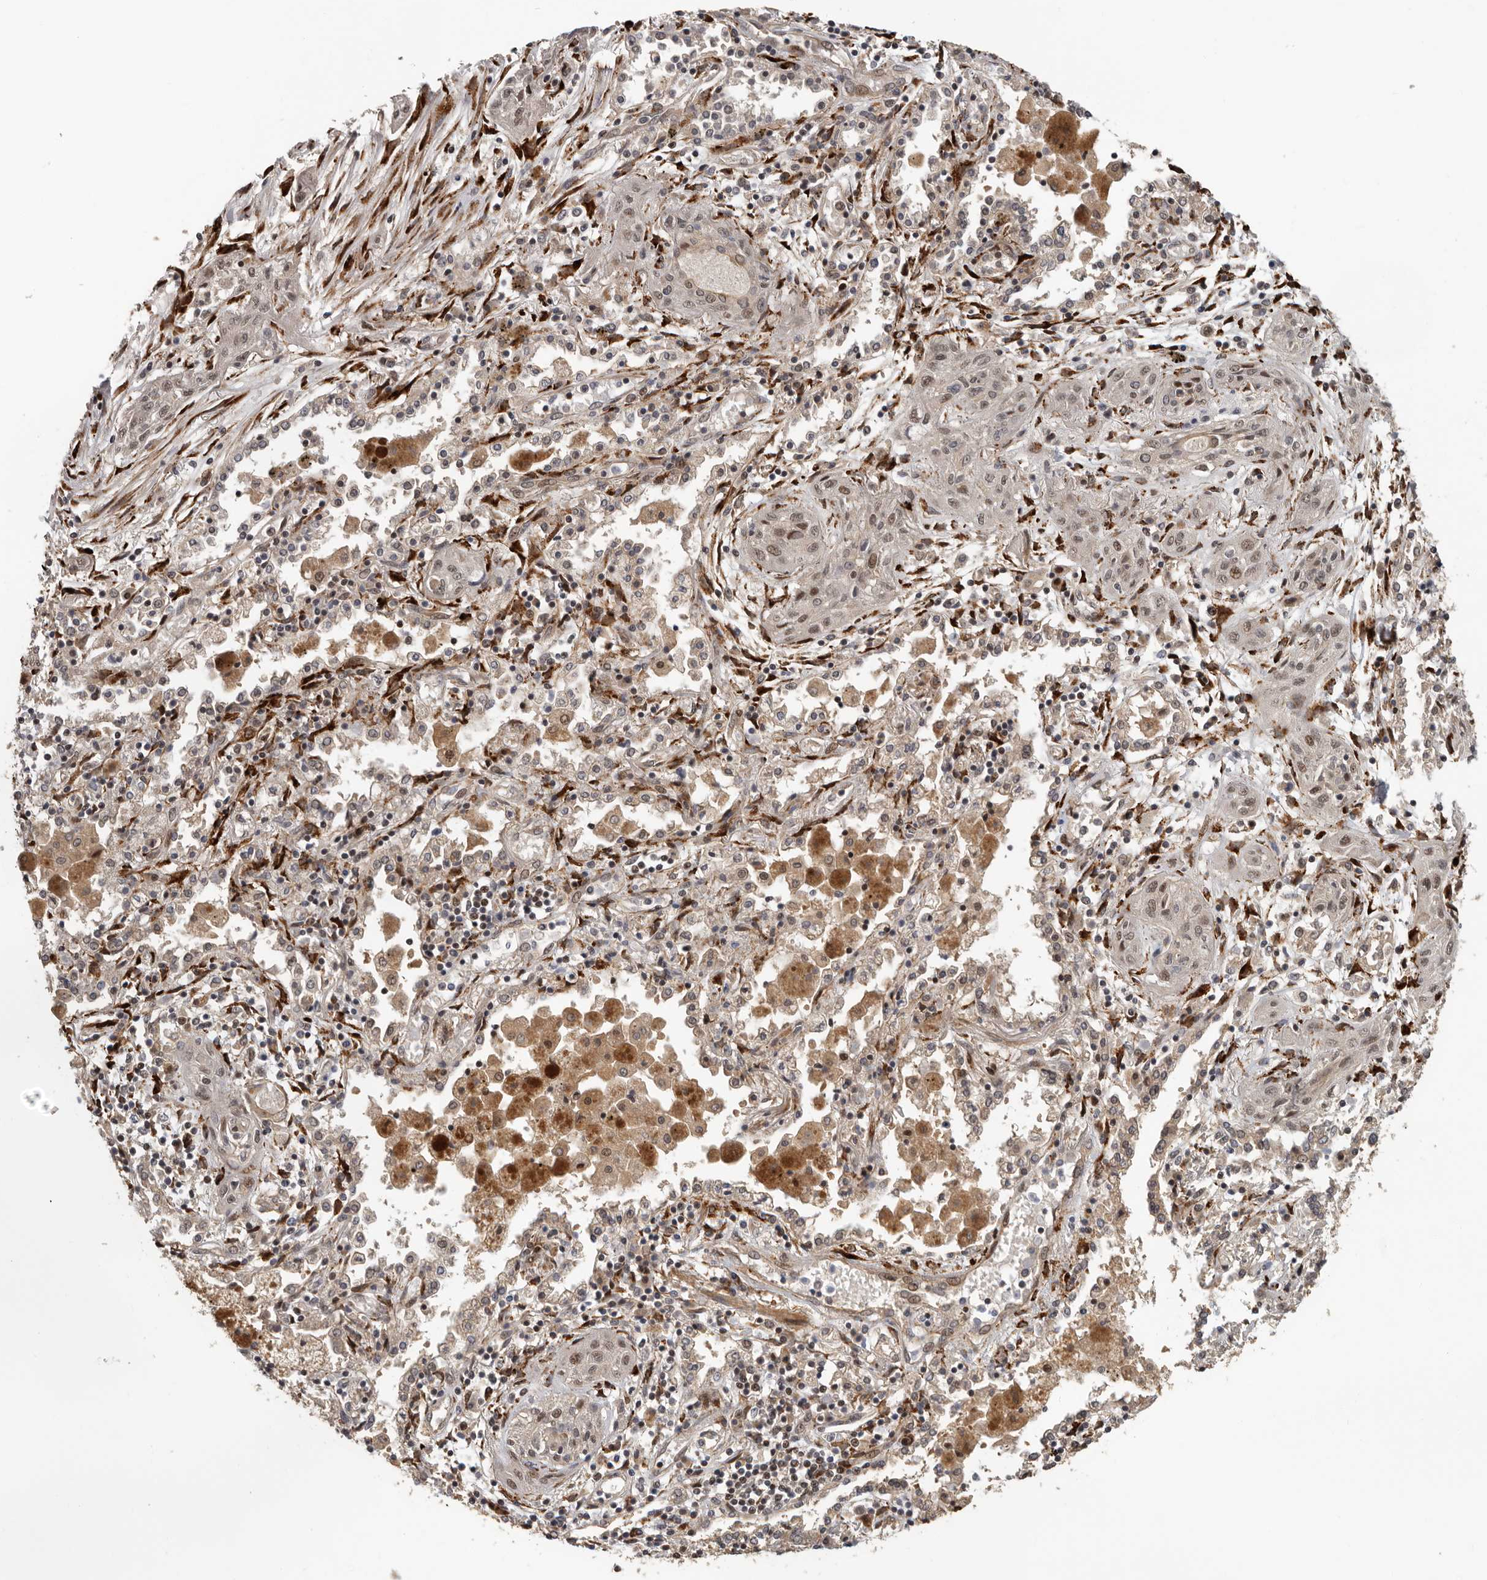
{"staining": {"intensity": "moderate", "quantity": "25%-75%", "location": "nuclear"}, "tissue": "lung cancer", "cell_type": "Tumor cells", "image_type": "cancer", "snomed": [{"axis": "morphology", "description": "Squamous cell carcinoma, NOS"}, {"axis": "topography", "description": "Lung"}], "caption": "Protein analysis of lung cancer tissue shows moderate nuclear positivity in about 25%-75% of tumor cells.", "gene": "HENMT1", "patient": {"sex": "female", "age": 47}}